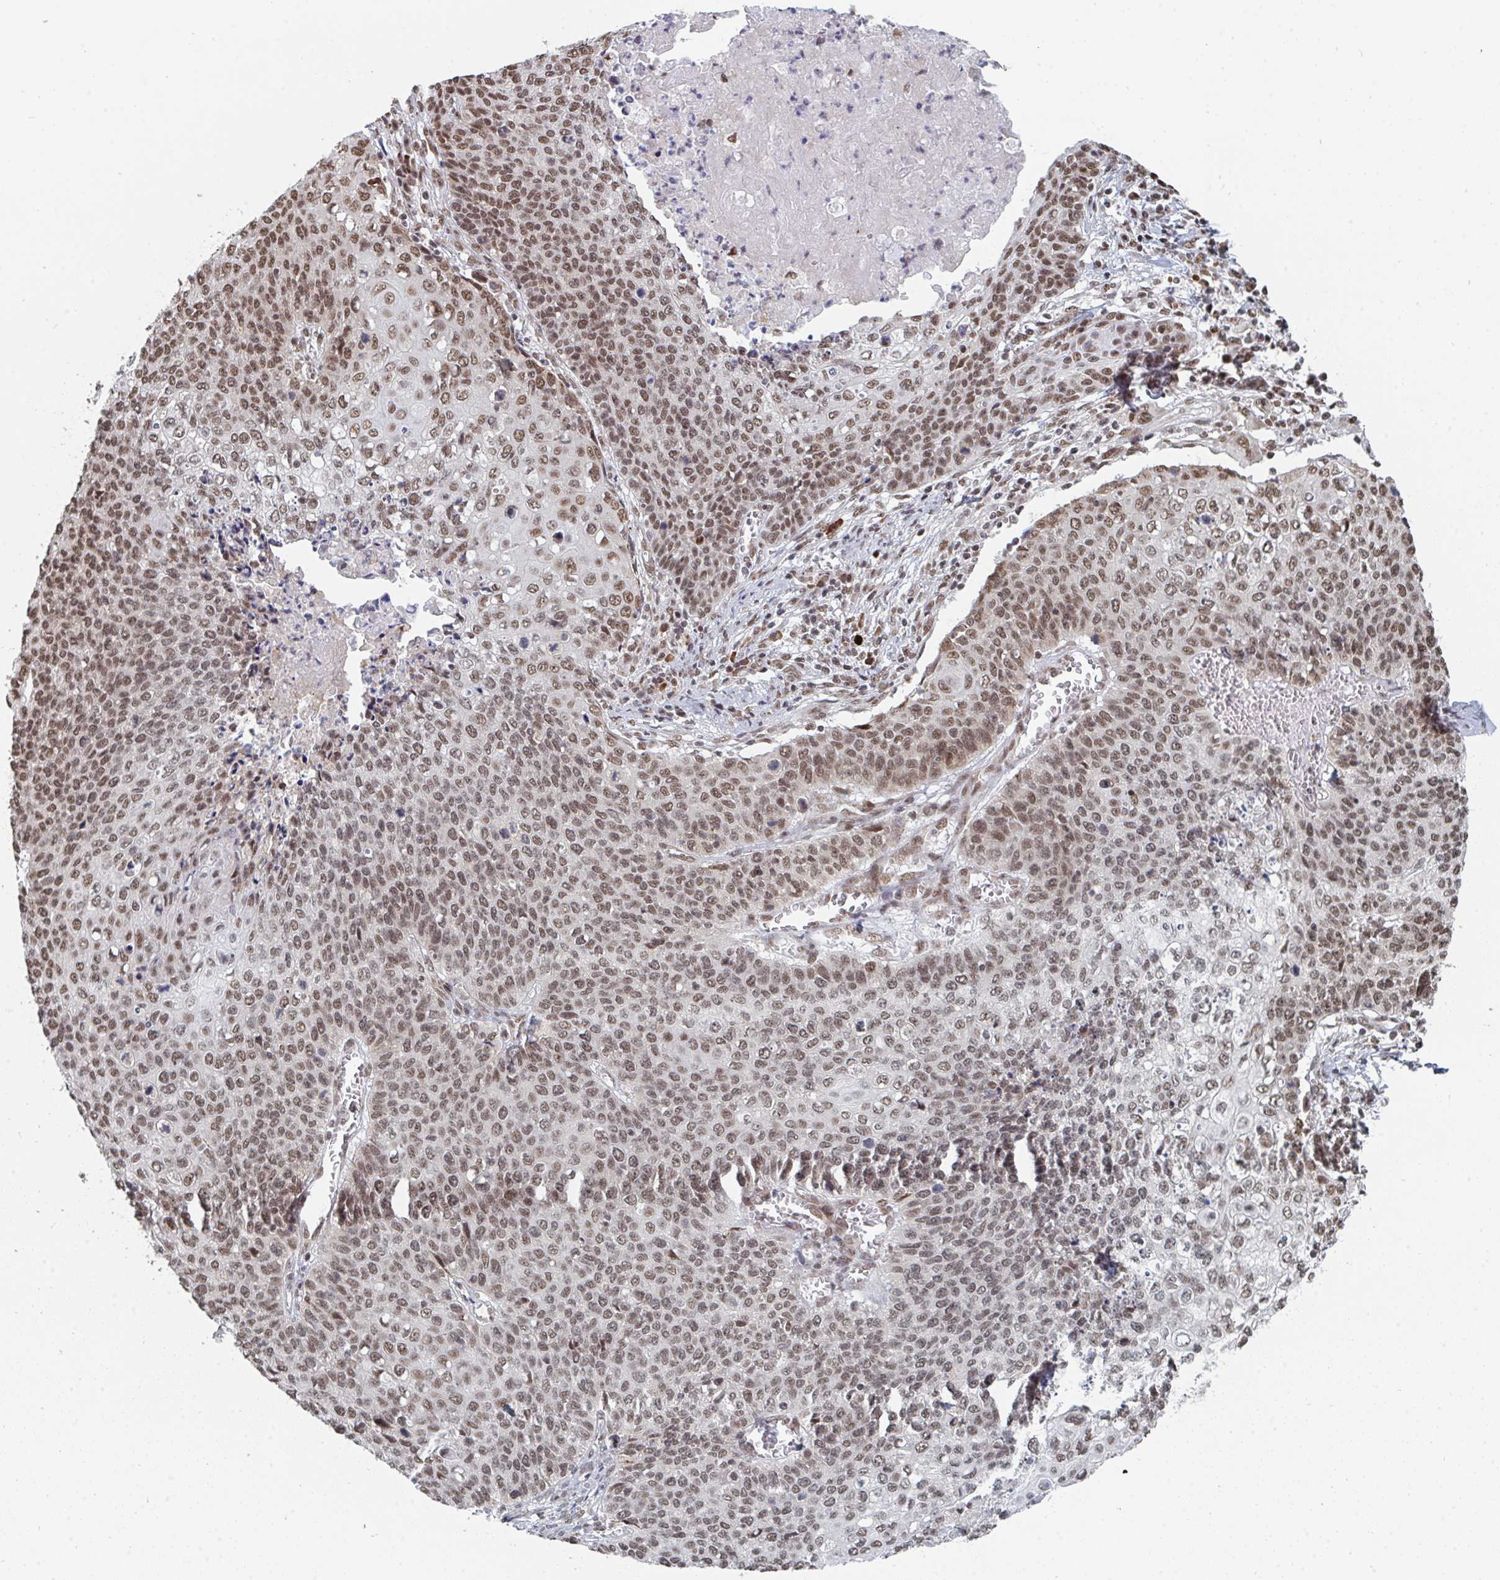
{"staining": {"intensity": "moderate", "quantity": ">75%", "location": "nuclear"}, "tissue": "cervical cancer", "cell_type": "Tumor cells", "image_type": "cancer", "snomed": [{"axis": "morphology", "description": "Squamous cell carcinoma, NOS"}, {"axis": "topography", "description": "Cervix"}], "caption": "Human cervical cancer stained for a protein (brown) shows moderate nuclear positive expression in about >75% of tumor cells.", "gene": "MBNL1", "patient": {"sex": "female", "age": 39}}